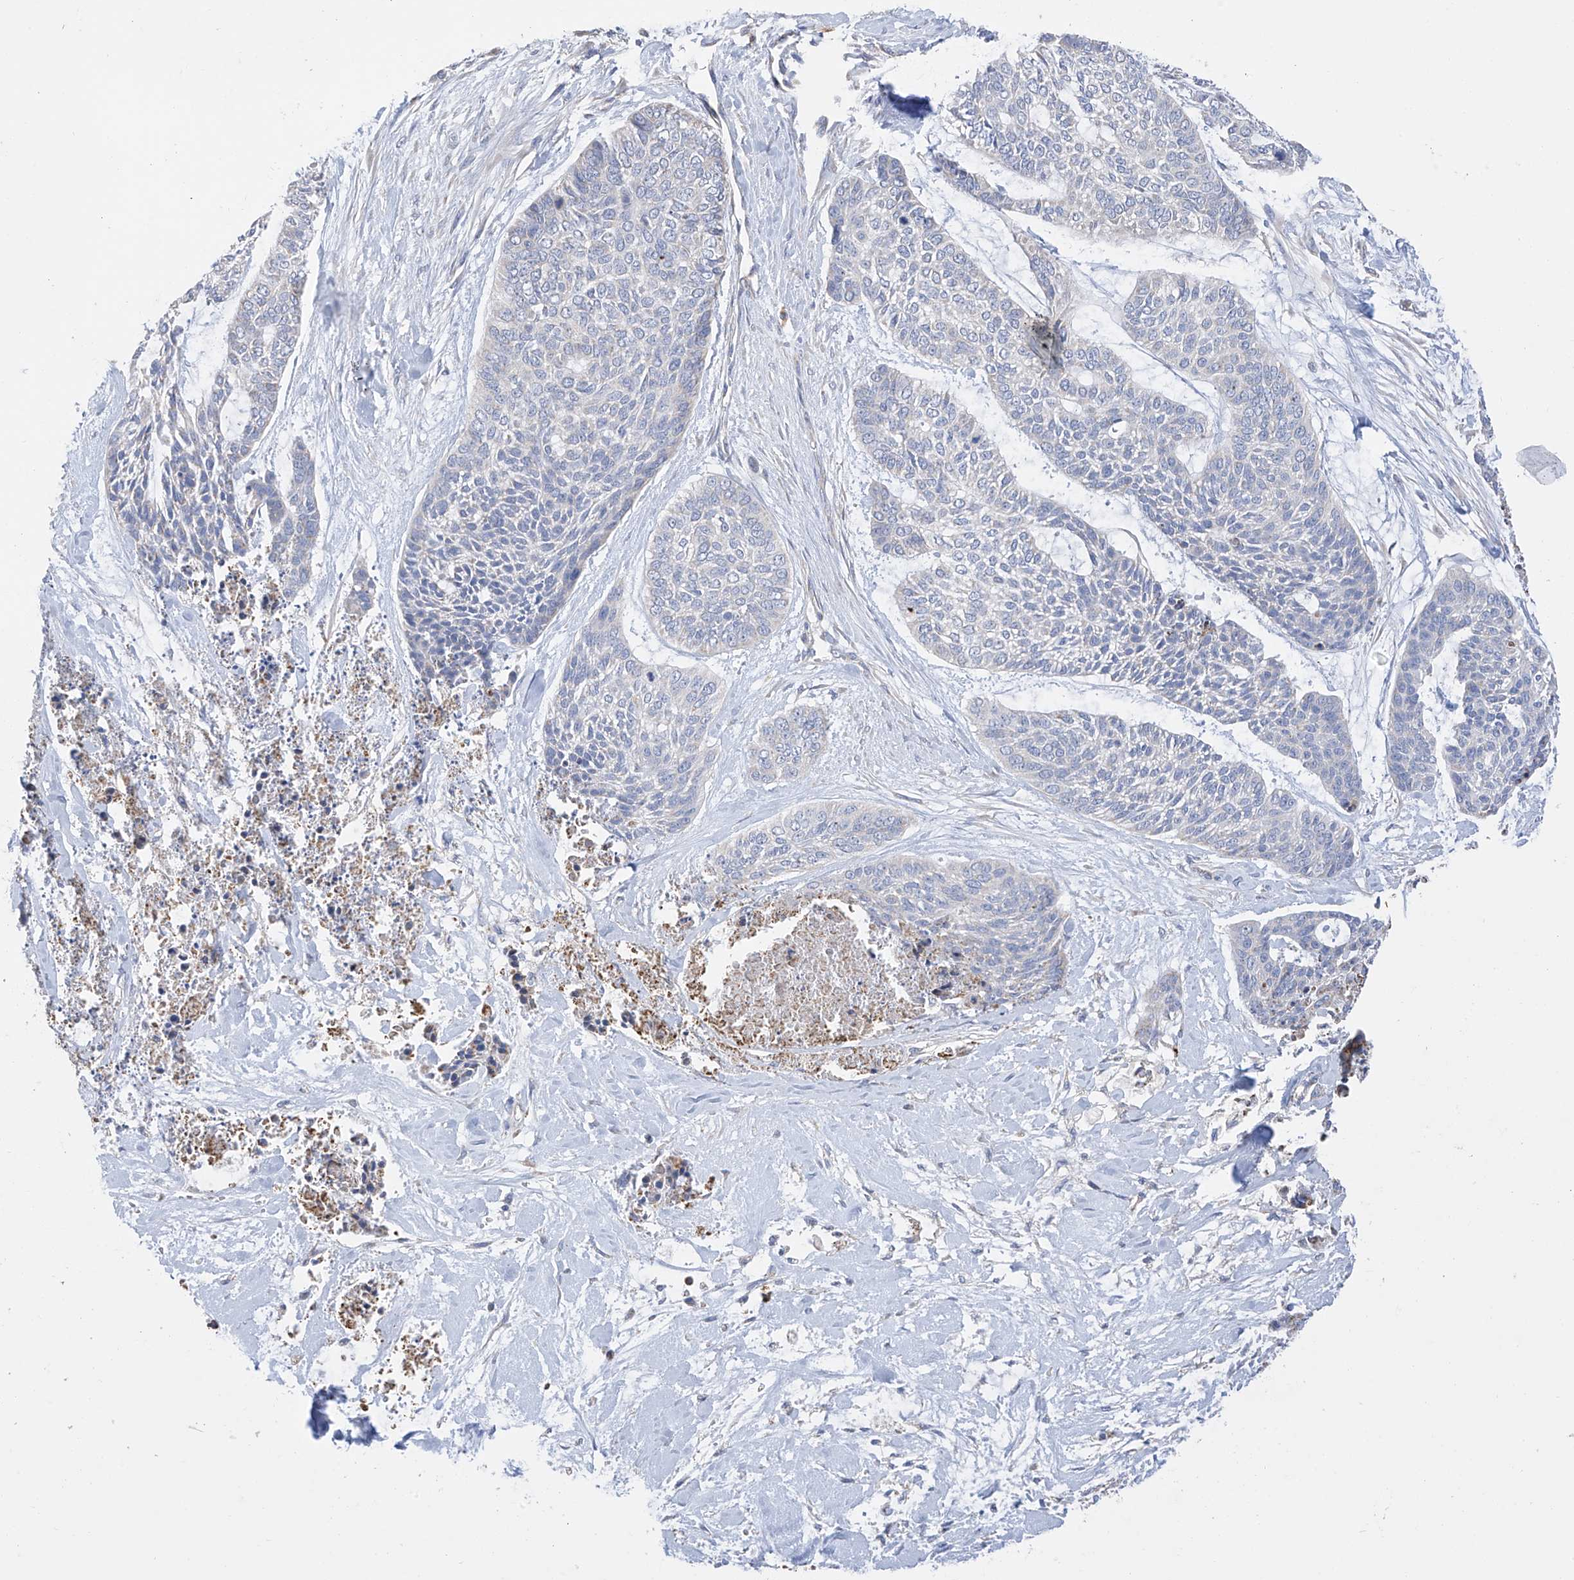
{"staining": {"intensity": "negative", "quantity": "none", "location": "none"}, "tissue": "skin cancer", "cell_type": "Tumor cells", "image_type": "cancer", "snomed": [{"axis": "morphology", "description": "Basal cell carcinoma"}, {"axis": "topography", "description": "Skin"}], "caption": "DAB (3,3'-diaminobenzidine) immunohistochemical staining of skin cancer (basal cell carcinoma) exhibits no significant staining in tumor cells.", "gene": "ITM2B", "patient": {"sex": "female", "age": 64}}